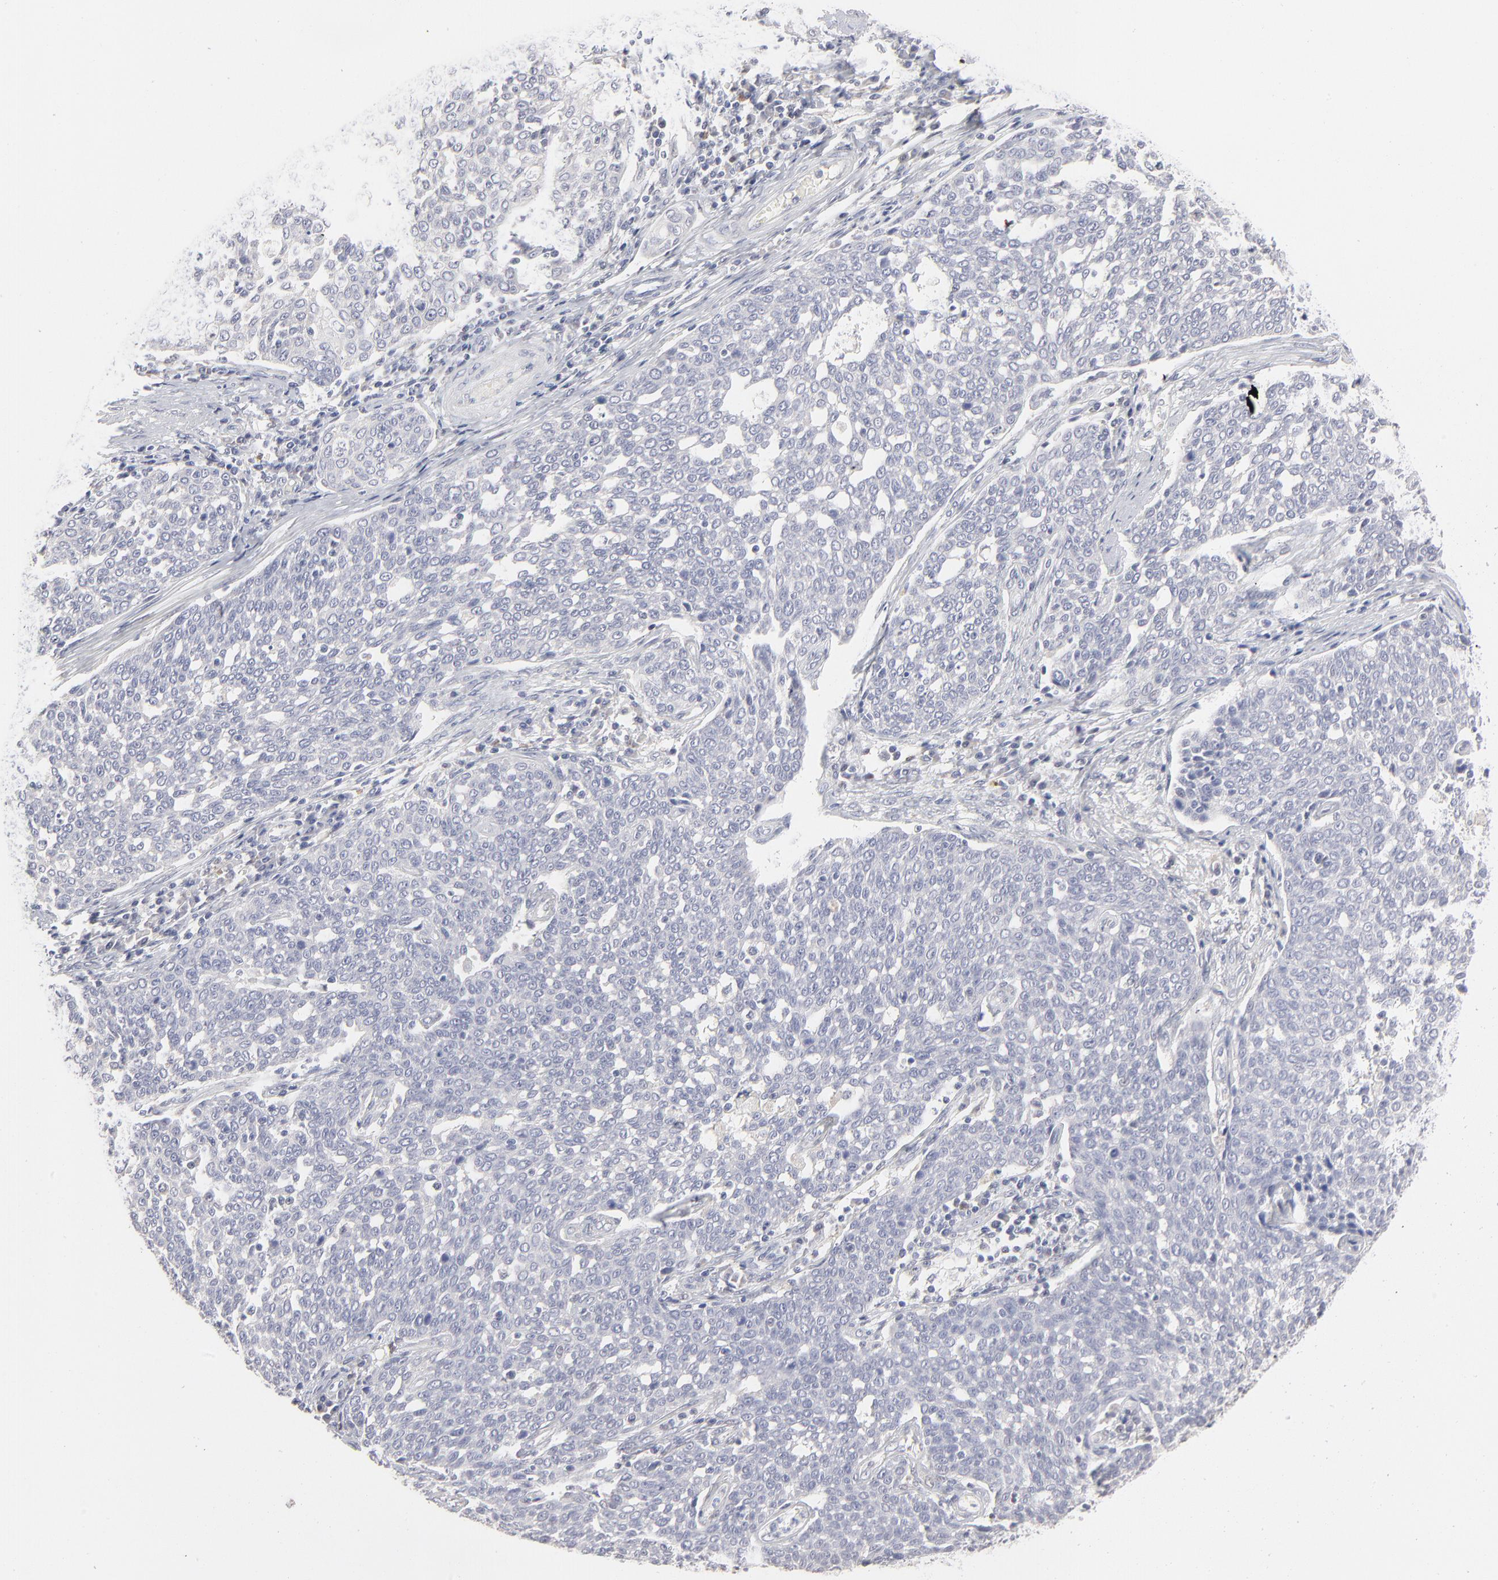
{"staining": {"intensity": "negative", "quantity": "none", "location": "none"}, "tissue": "cervical cancer", "cell_type": "Tumor cells", "image_type": "cancer", "snomed": [{"axis": "morphology", "description": "Squamous cell carcinoma, NOS"}, {"axis": "topography", "description": "Cervix"}], "caption": "IHC photomicrograph of neoplastic tissue: human cervical squamous cell carcinoma stained with DAB (3,3'-diaminobenzidine) displays no significant protein staining in tumor cells.", "gene": "RBM3", "patient": {"sex": "female", "age": 34}}